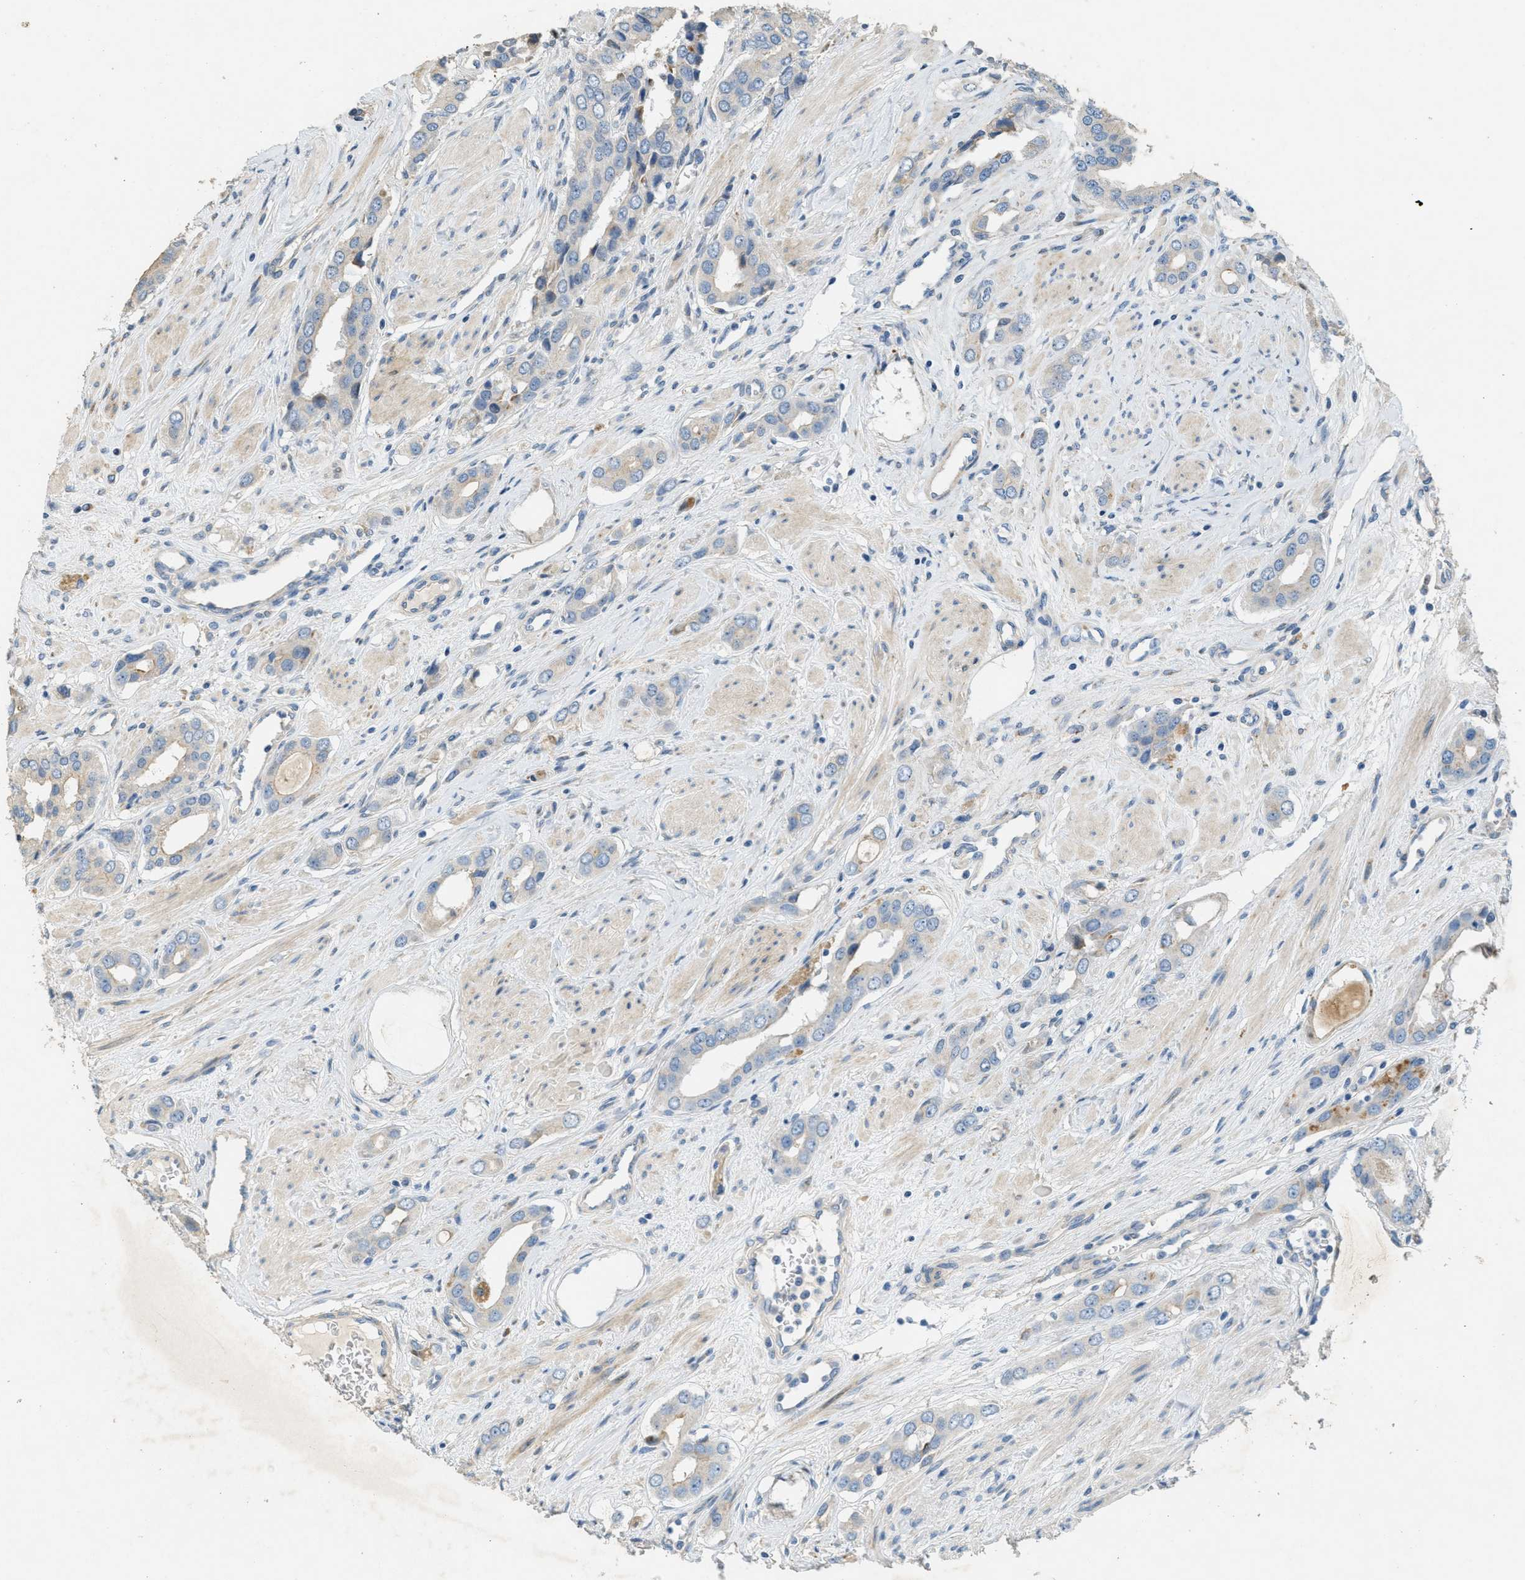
{"staining": {"intensity": "weak", "quantity": "<25%", "location": "cytoplasmic/membranous"}, "tissue": "prostate cancer", "cell_type": "Tumor cells", "image_type": "cancer", "snomed": [{"axis": "morphology", "description": "Adenocarcinoma, High grade"}, {"axis": "topography", "description": "Prostate"}], "caption": "Prostate cancer was stained to show a protein in brown. There is no significant positivity in tumor cells.", "gene": "ADCY5", "patient": {"sex": "male", "age": 52}}